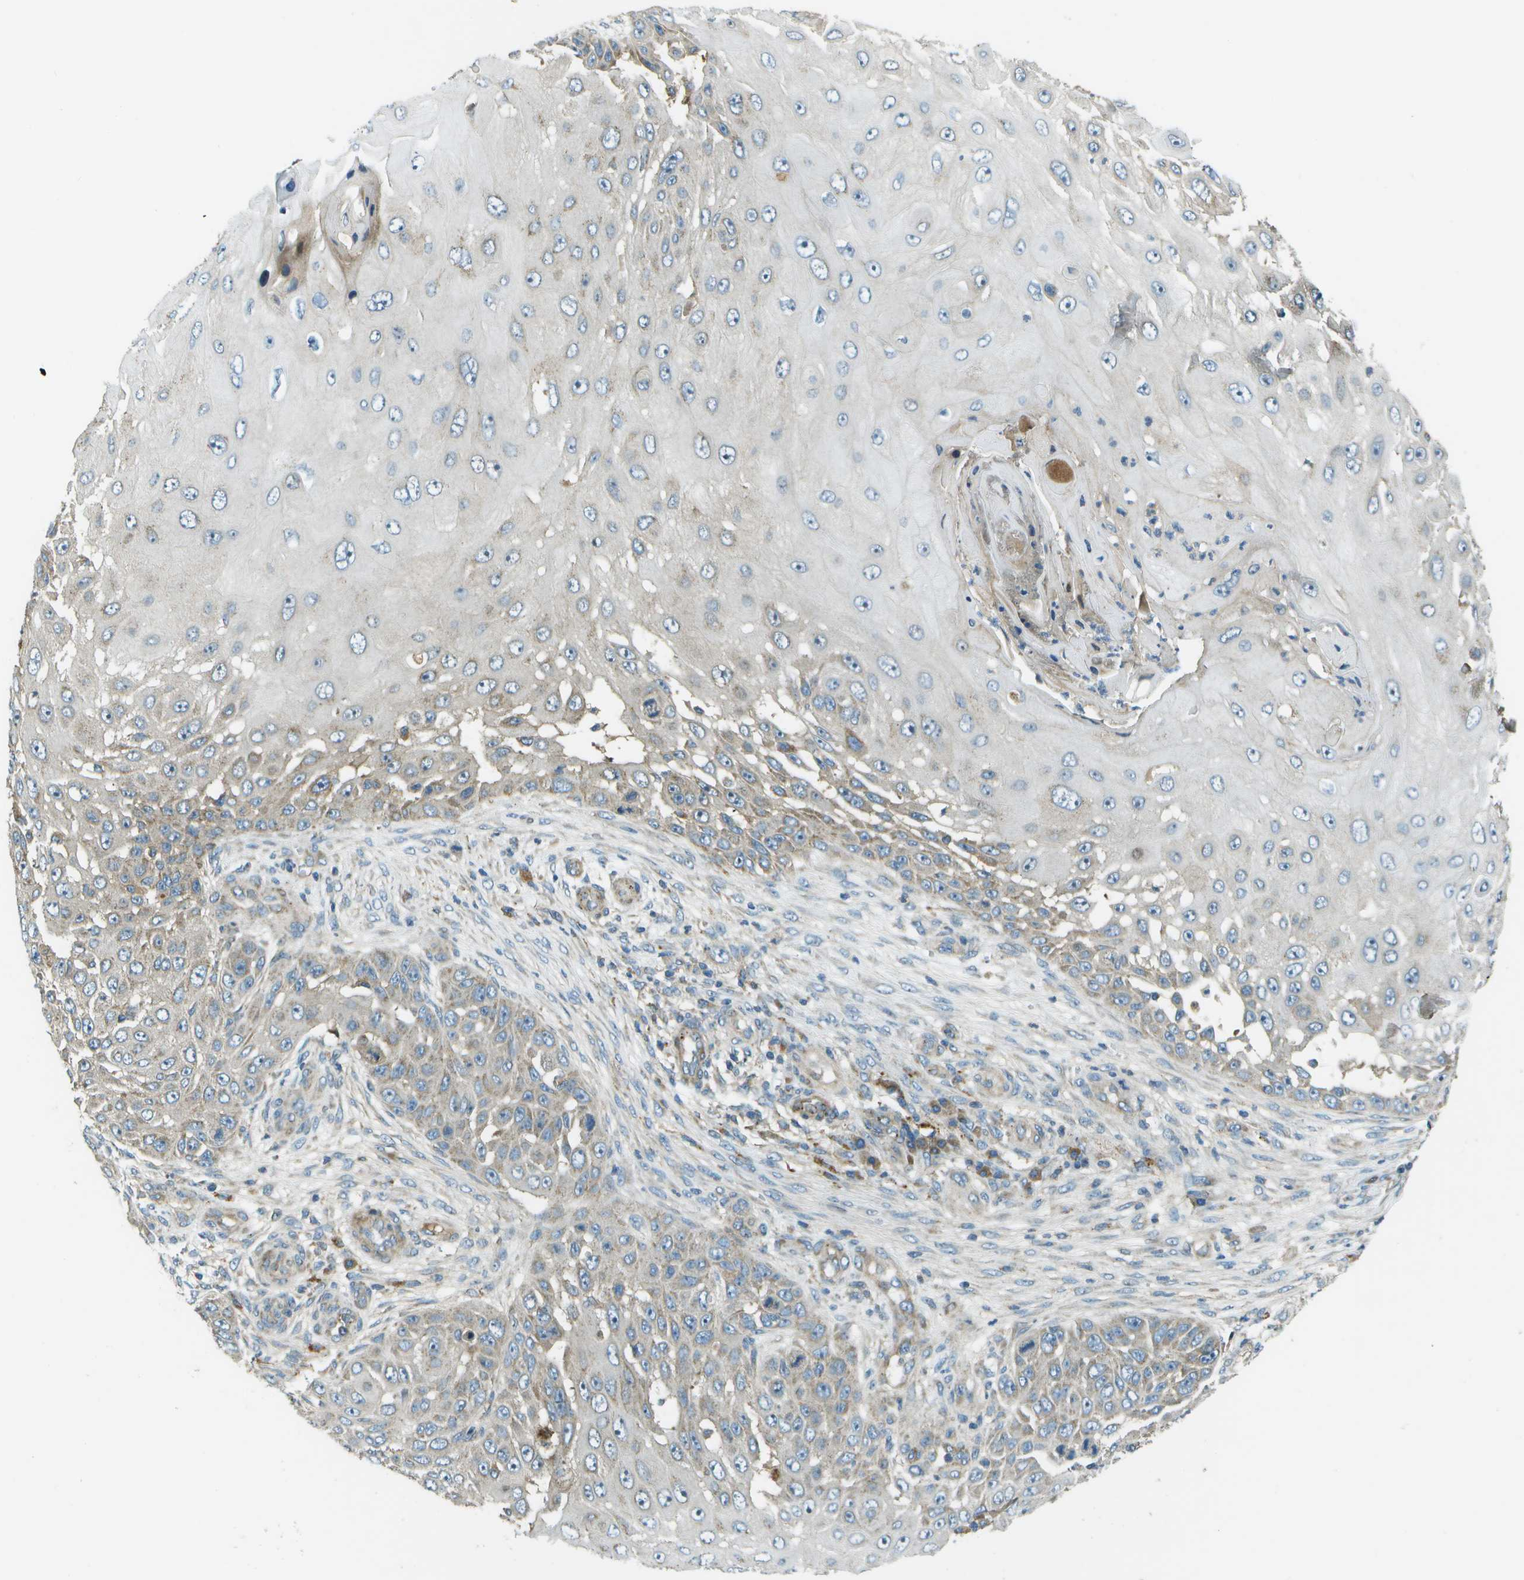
{"staining": {"intensity": "weak", "quantity": "<25%", "location": "cytoplasmic/membranous"}, "tissue": "skin cancer", "cell_type": "Tumor cells", "image_type": "cancer", "snomed": [{"axis": "morphology", "description": "Squamous cell carcinoma, NOS"}, {"axis": "topography", "description": "Skin"}], "caption": "Skin cancer (squamous cell carcinoma) was stained to show a protein in brown. There is no significant expression in tumor cells.", "gene": "PXYLP1", "patient": {"sex": "female", "age": 44}}